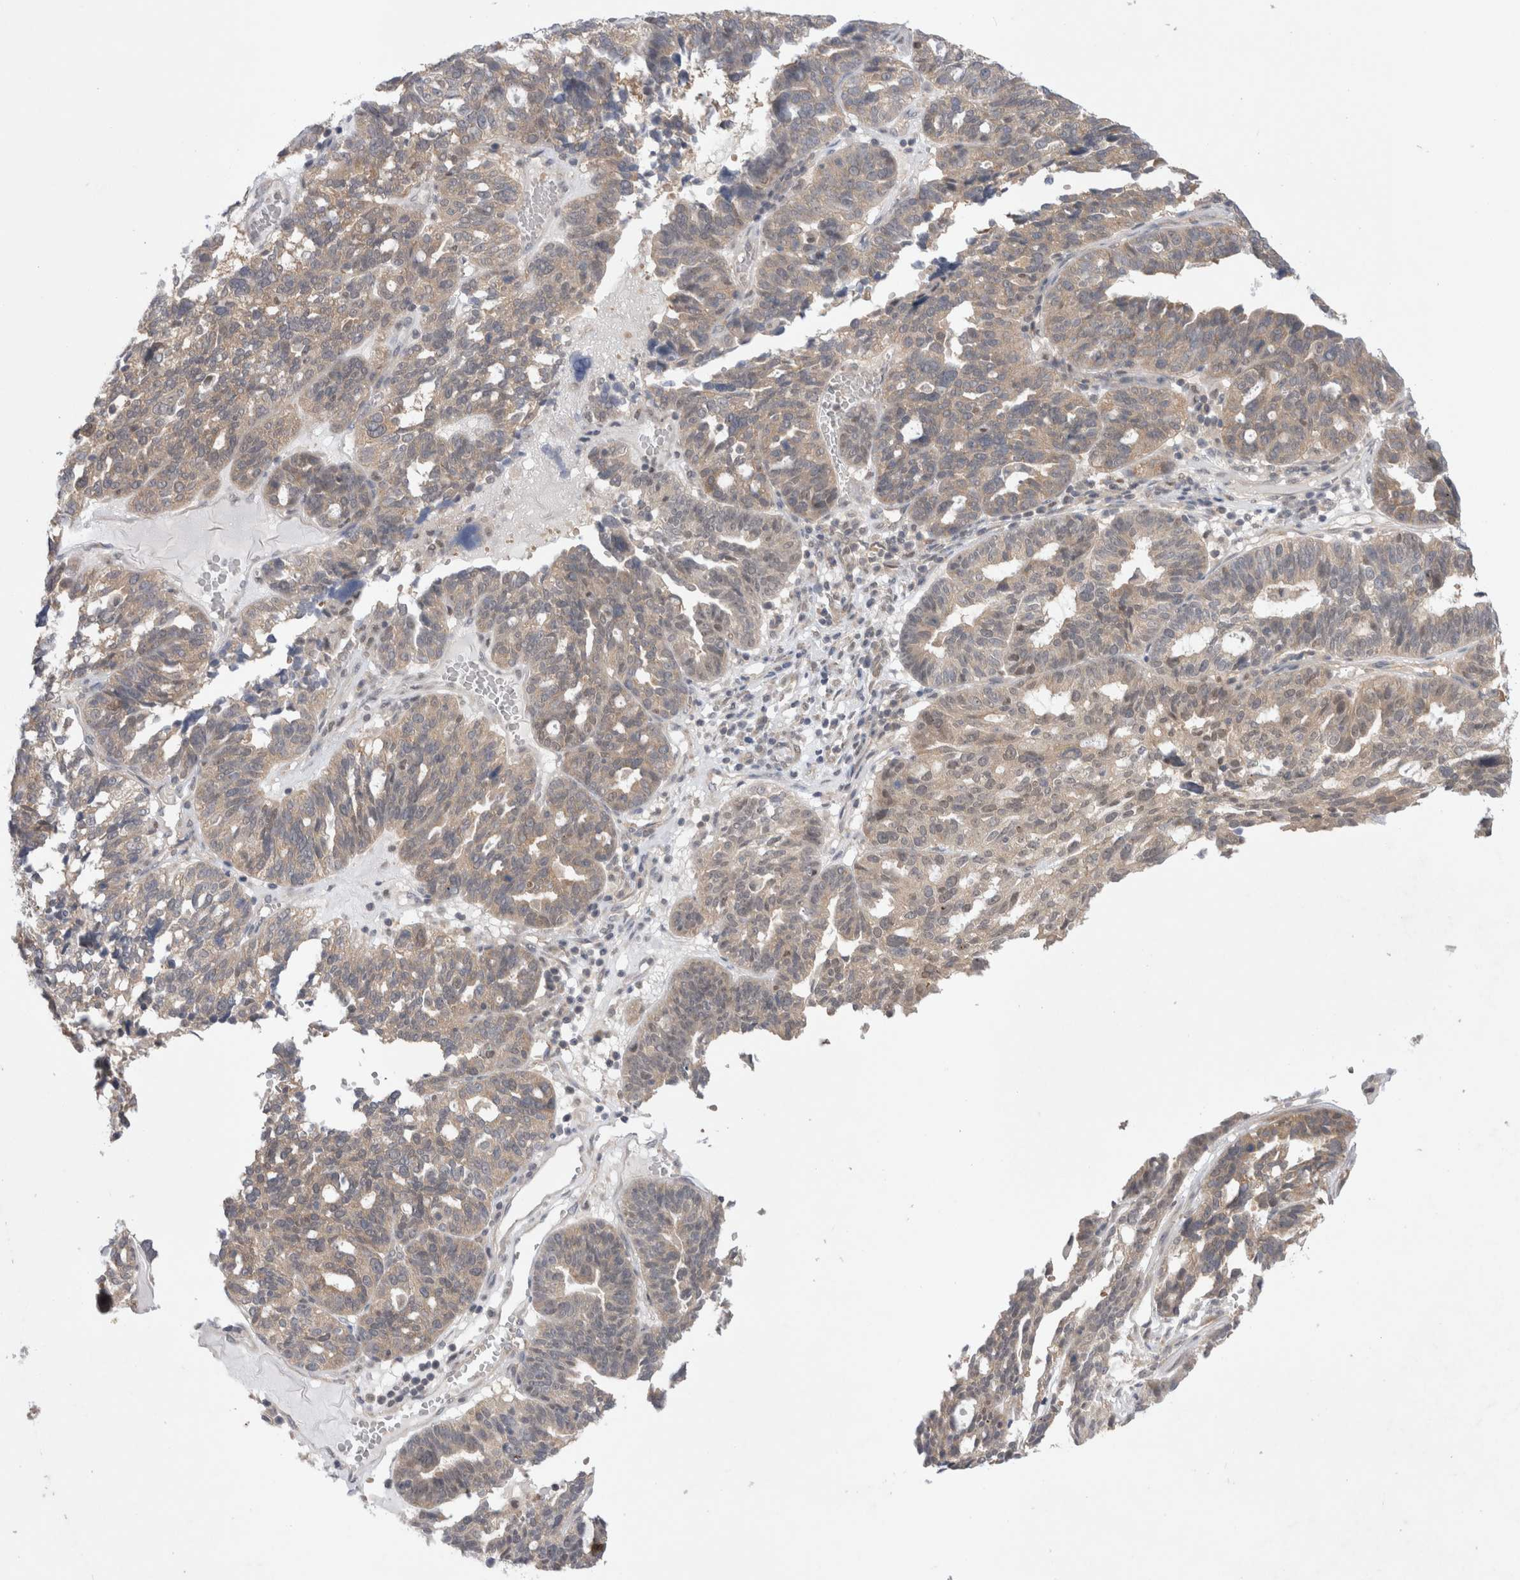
{"staining": {"intensity": "weak", "quantity": ">75%", "location": "cytoplasmic/membranous"}, "tissue": "ovarian cancer", "cell_type": "Tumor cells", "image_type": "cancer", "snomed": [{"axis": "morphology", "description": "Cystadenocarcinoma, serous, NOS"}, {"axis": "topography", "description": "Ovary"}], "caption": "Immunohistochemical staining of ovarian cancer shows weak cytoplasmic/membranous protein expression in approximately >75% of tumor cells.", "gene": "EIF3E", "patient": {"sex": "female", "age": 59}}